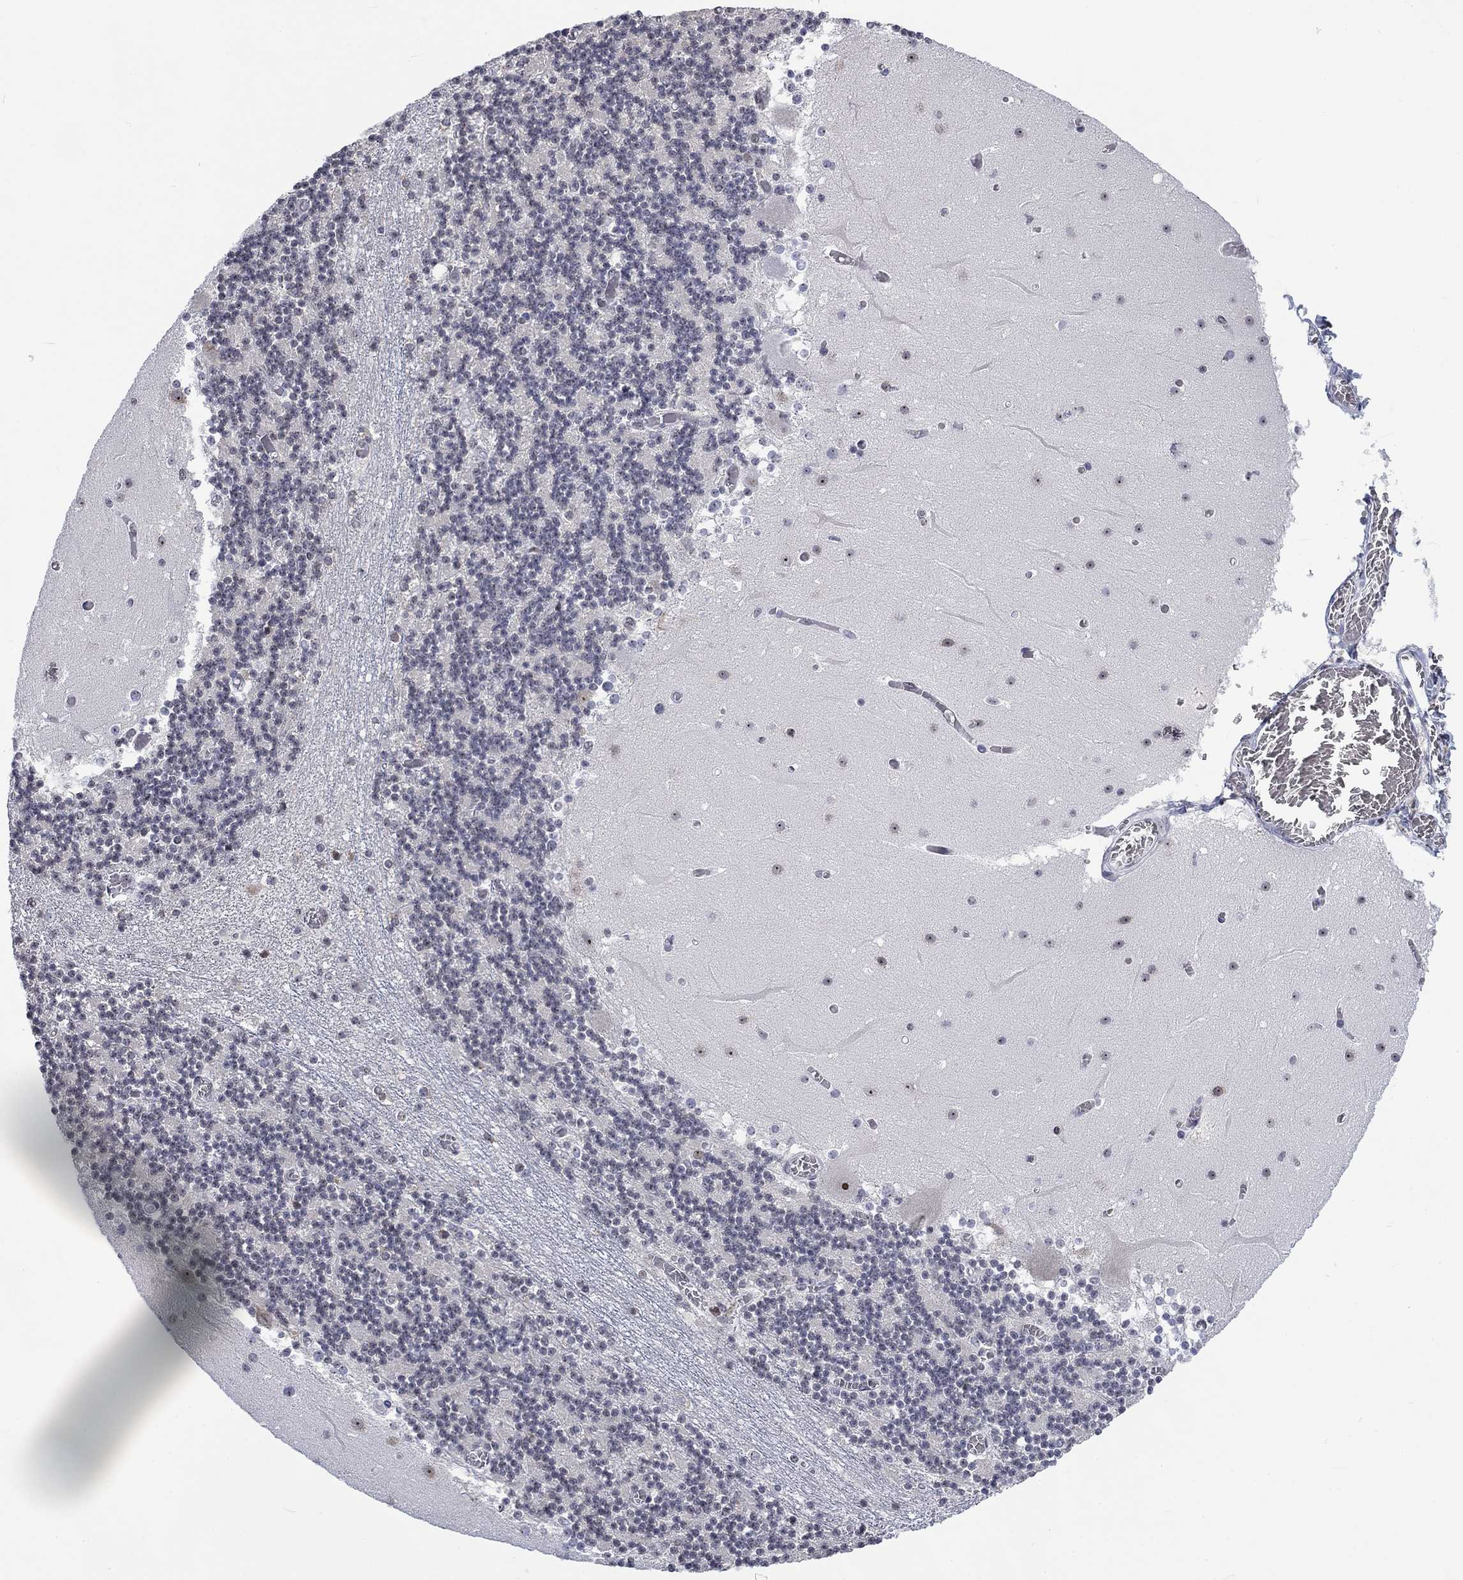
{"staining": {"intensity": "moderate", "quantity": "<25%", "location": "nuclear"}, "tissue": "cerebellum", "cell_type": "Cells in granular layer", "image_type": "normal", "snomed": [{"axis": "morphology", "description": "Normal tissue, NOS"}, {"axis": "topography", "description": "Cerebellum"}], "caption": "Protein staining by immunohistochemistry (IHC) exhibits moderate nuclear expression in approximately <25% of cells in granular layer in normal cerebellum. (IHC, brightfield microscopy, high magnification).", "gene": "CSRNP3", "patient": {"sex": "female", "age": 28}}